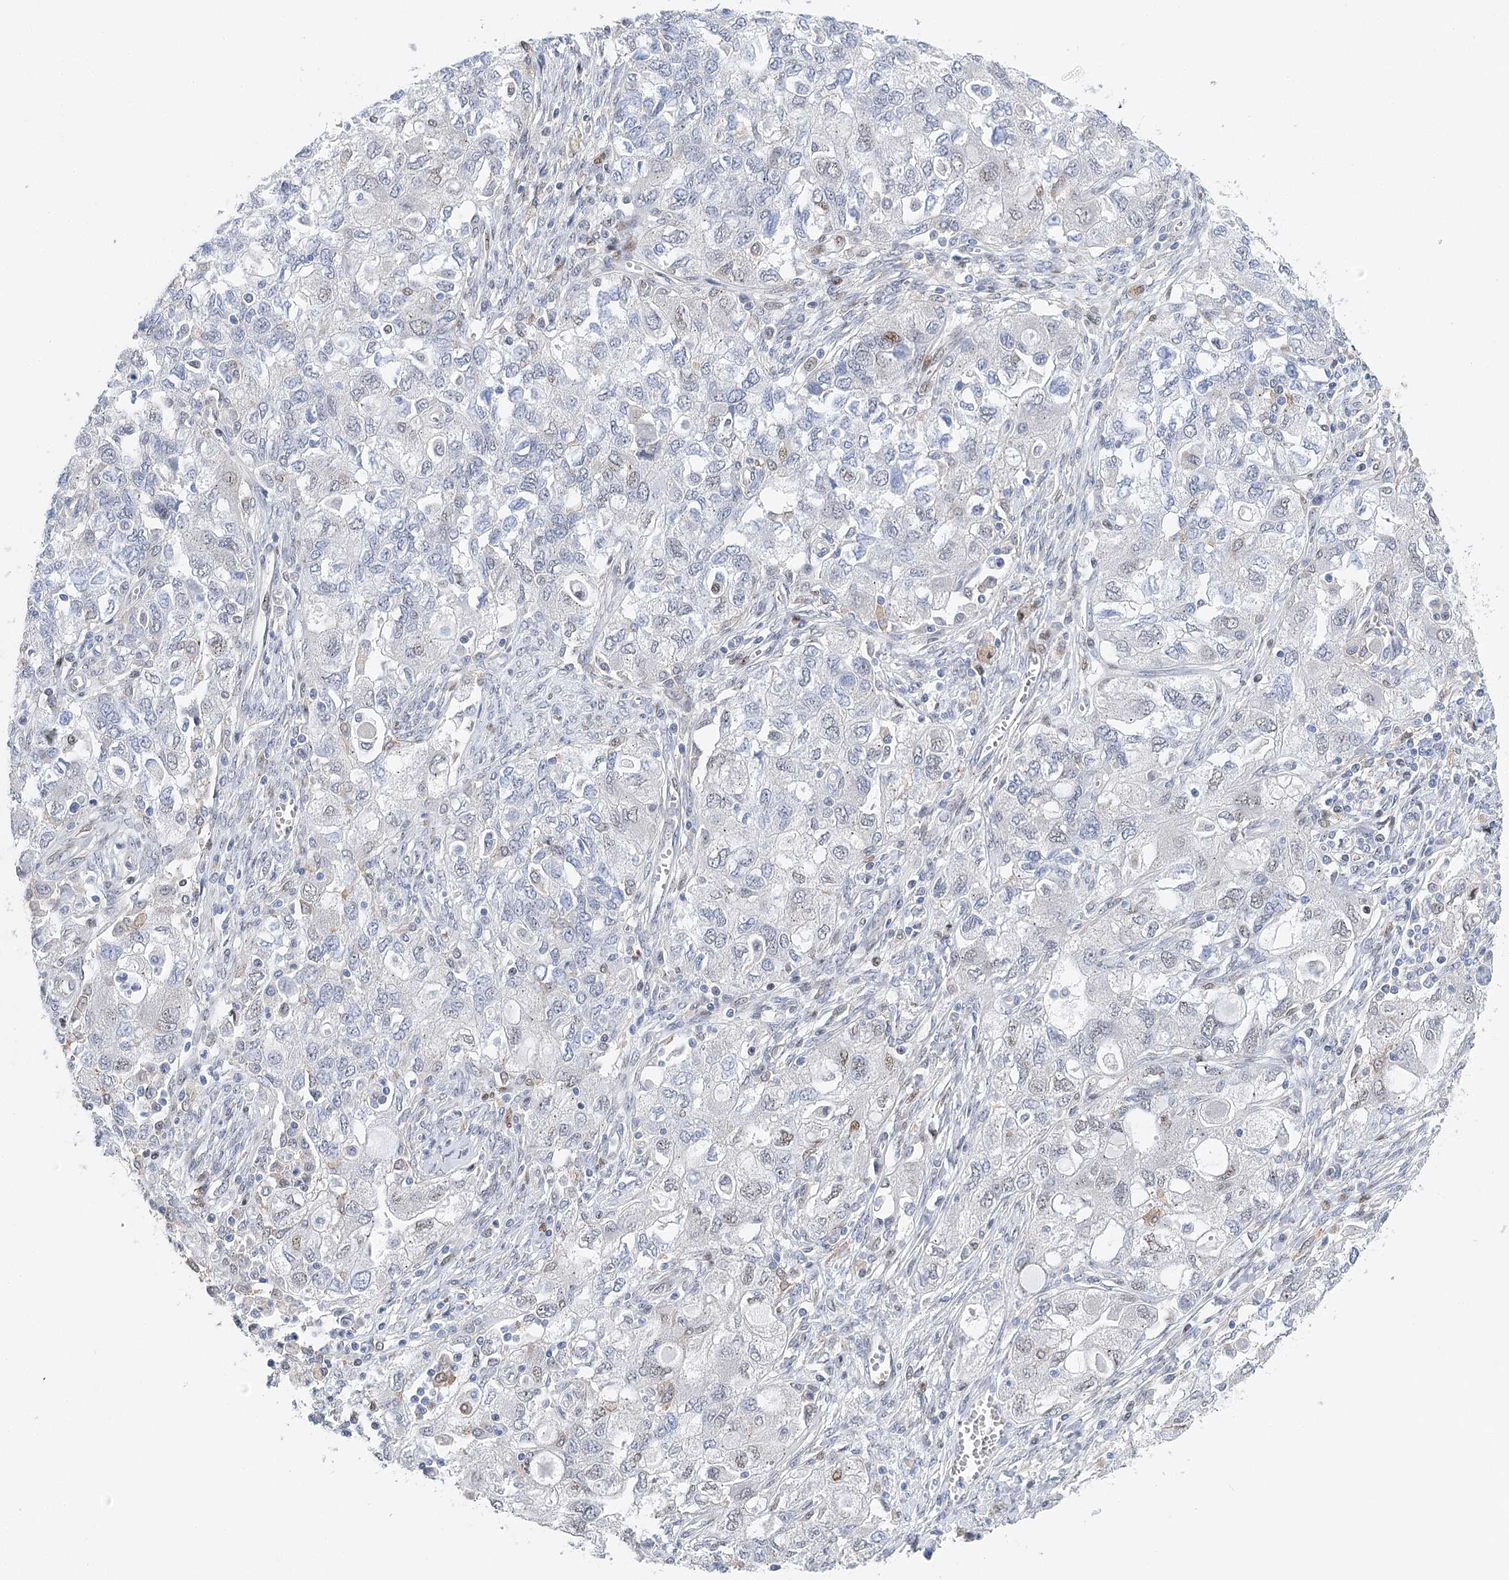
{"staining": {"intensity": "weak", "quantity": "<25%", "location": "nuclear"}, "tissue": "ovarian cancer", "cell_type": "Tumor cells", "image_type": "cancer", "snomed": [{"axis": "morphology", "description": "Carcinoma, NOS"}, {"axis": "morphology", "description": "Cystadenocarcinoma, serous, NOS"}, {"axis": "topography", "description": "Ovary"}], "caption": "Immunohistochemical staining of carcinoma (ovarian) displays no significant expression in tumor cells.", "gene": "CAMTA1", "patient": {"sex": "female", "age": 69}}